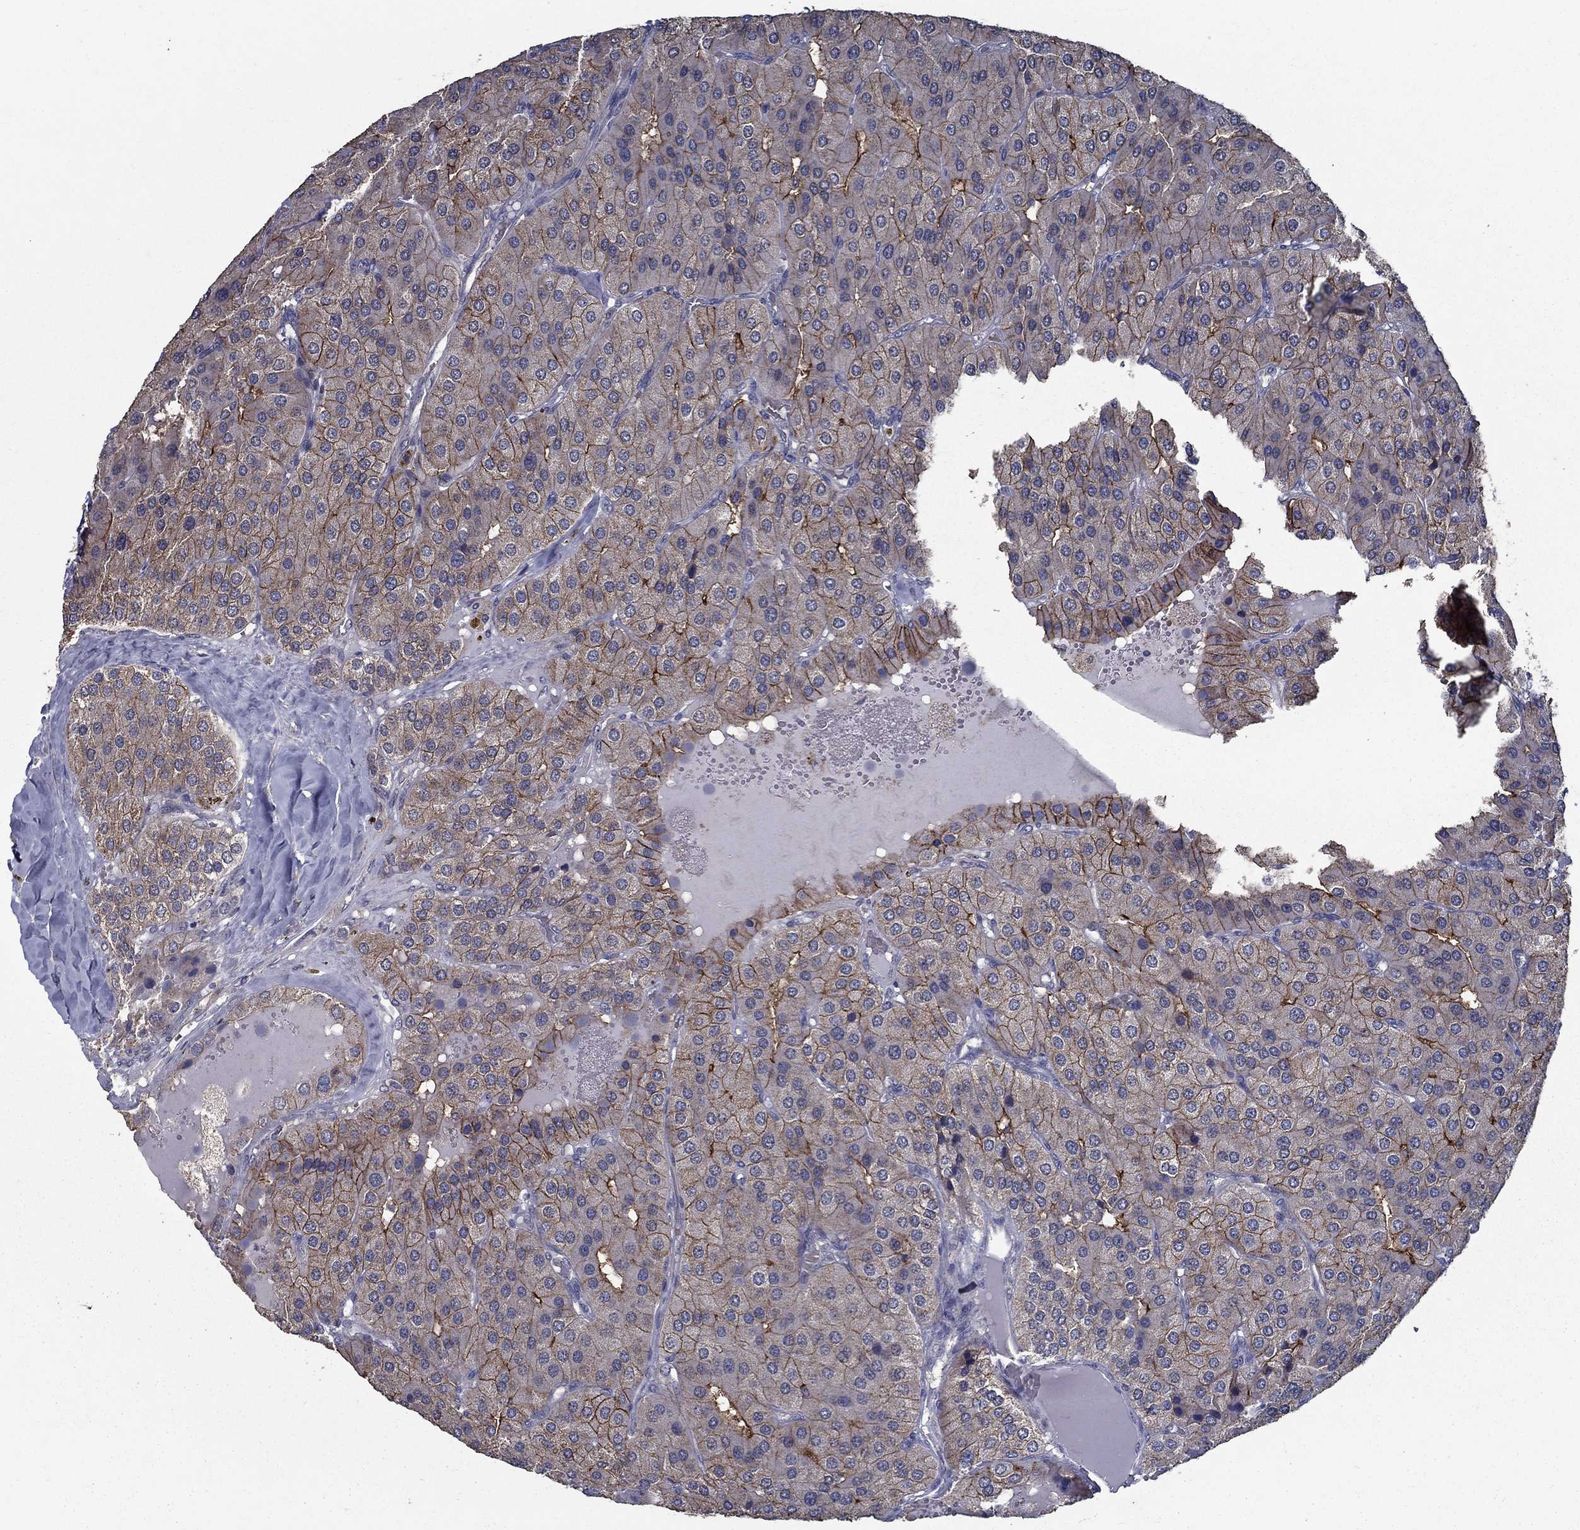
{"staining": {"intensity": "strong", "quantity": "25%-75%", "location": "cytoplasmic/membranous"}, "tissue": "parathyroid gland", "cell_type": "Glandular cells", "image_type": "normal", "snomed": [{"axis": "morphology", "description": "Normal tissue, NOS"}, {"axis": "morphology", "description": "Adenoma, NOS"}, {"axis": "topography", "description": "Parathyroid gland"}], "caption": "Parathyroid gland stained for a protein exhibits strong cytoplasmic/membranous positivity in glandular cells.", "gene": "SLC44A1", "patient": {"sex": "female", "age": 86}}